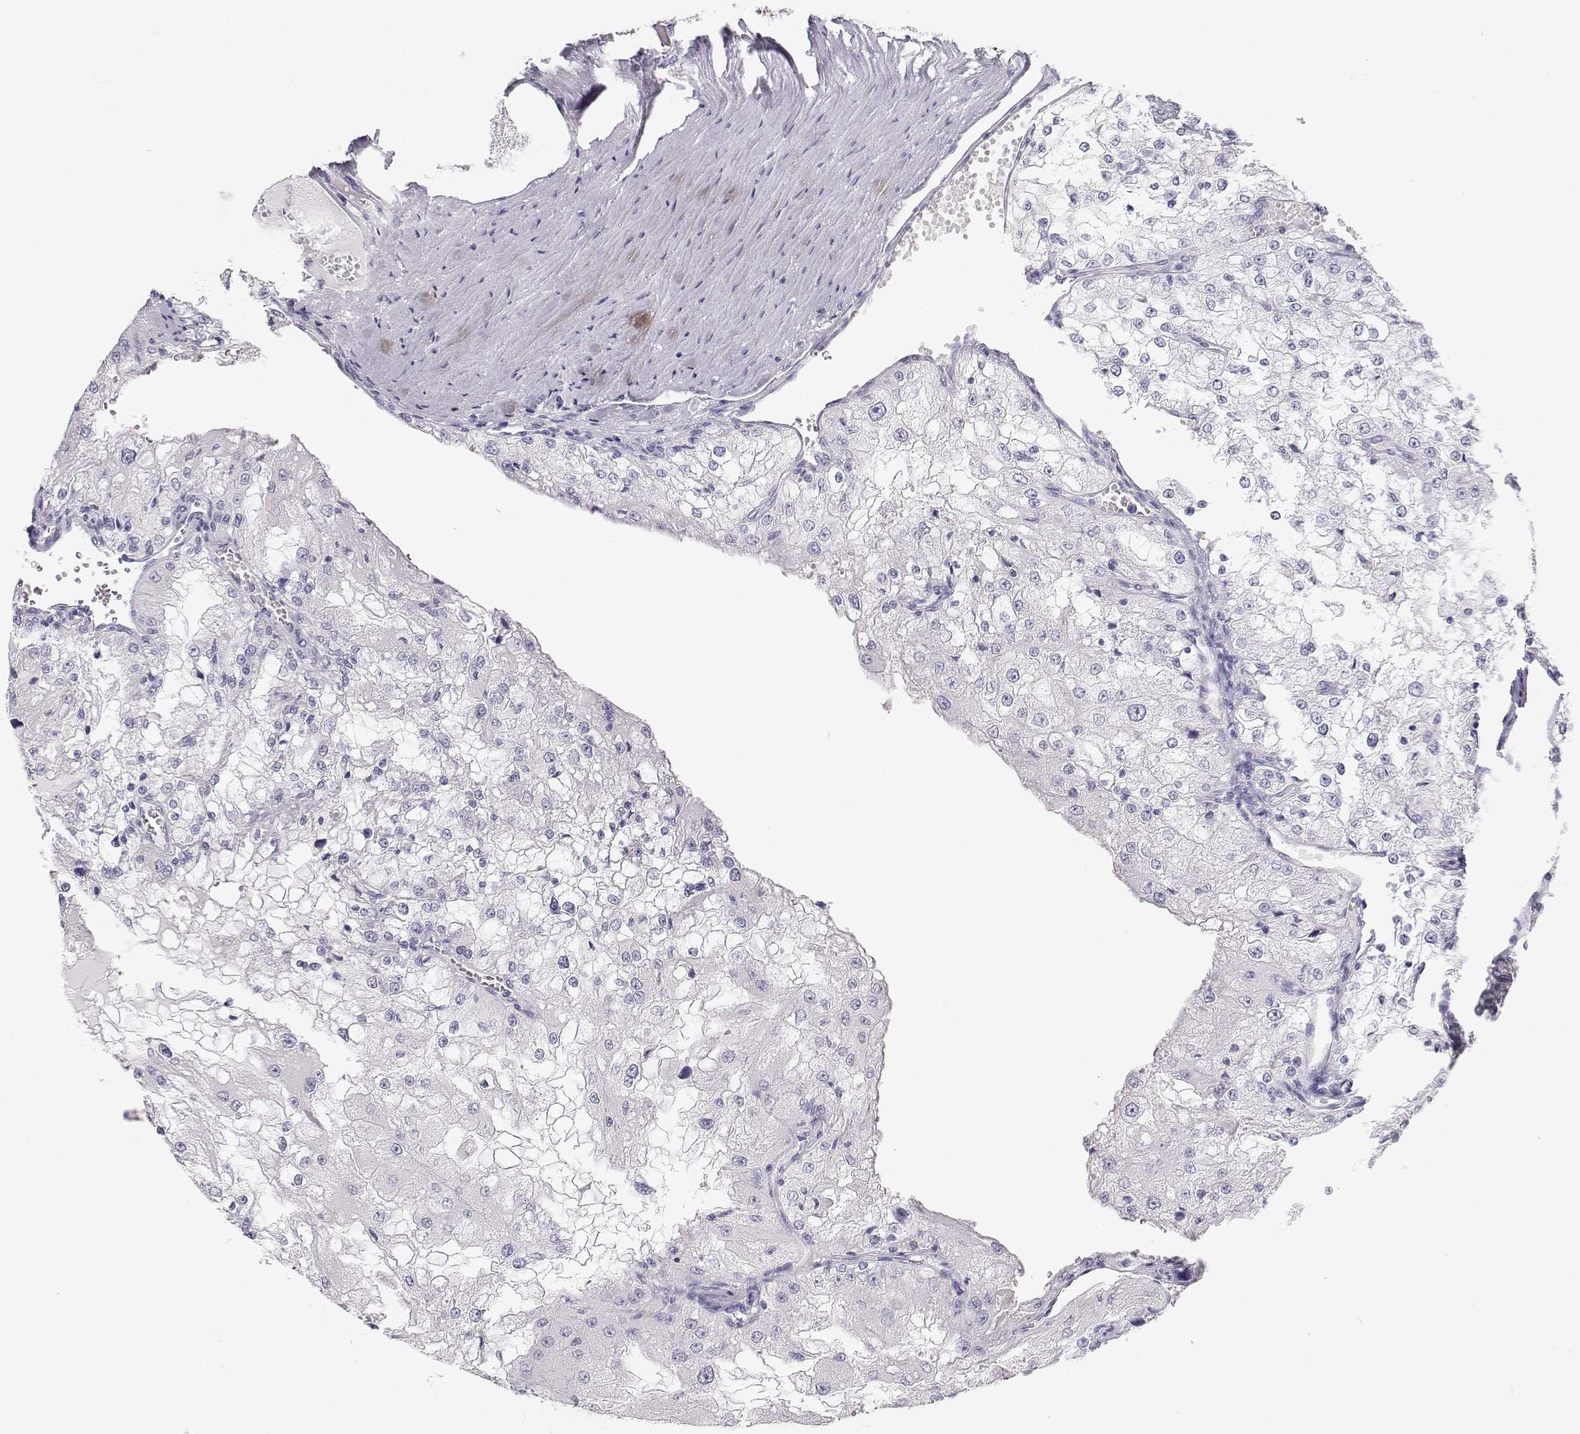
{"staining": {"intensity": "negative", "quantity": "none", "location": "none"}, "tissue": "renal cancer", "cell_type": "Tumor cells", "image_type": "cancer", "snomed": [{"axis": "morphology", "description": "Adenocarcinoma, NOS"}, {"axis": "topography", "description": "Kidney"}], "caption": "Human renal cancer (adenocarcinoma) stained for a protein using immunohistochemistry (IHC) displays no staining in tumor cells.", "gene": "TTN", "patient": {"sex": "female", "age": 74}}